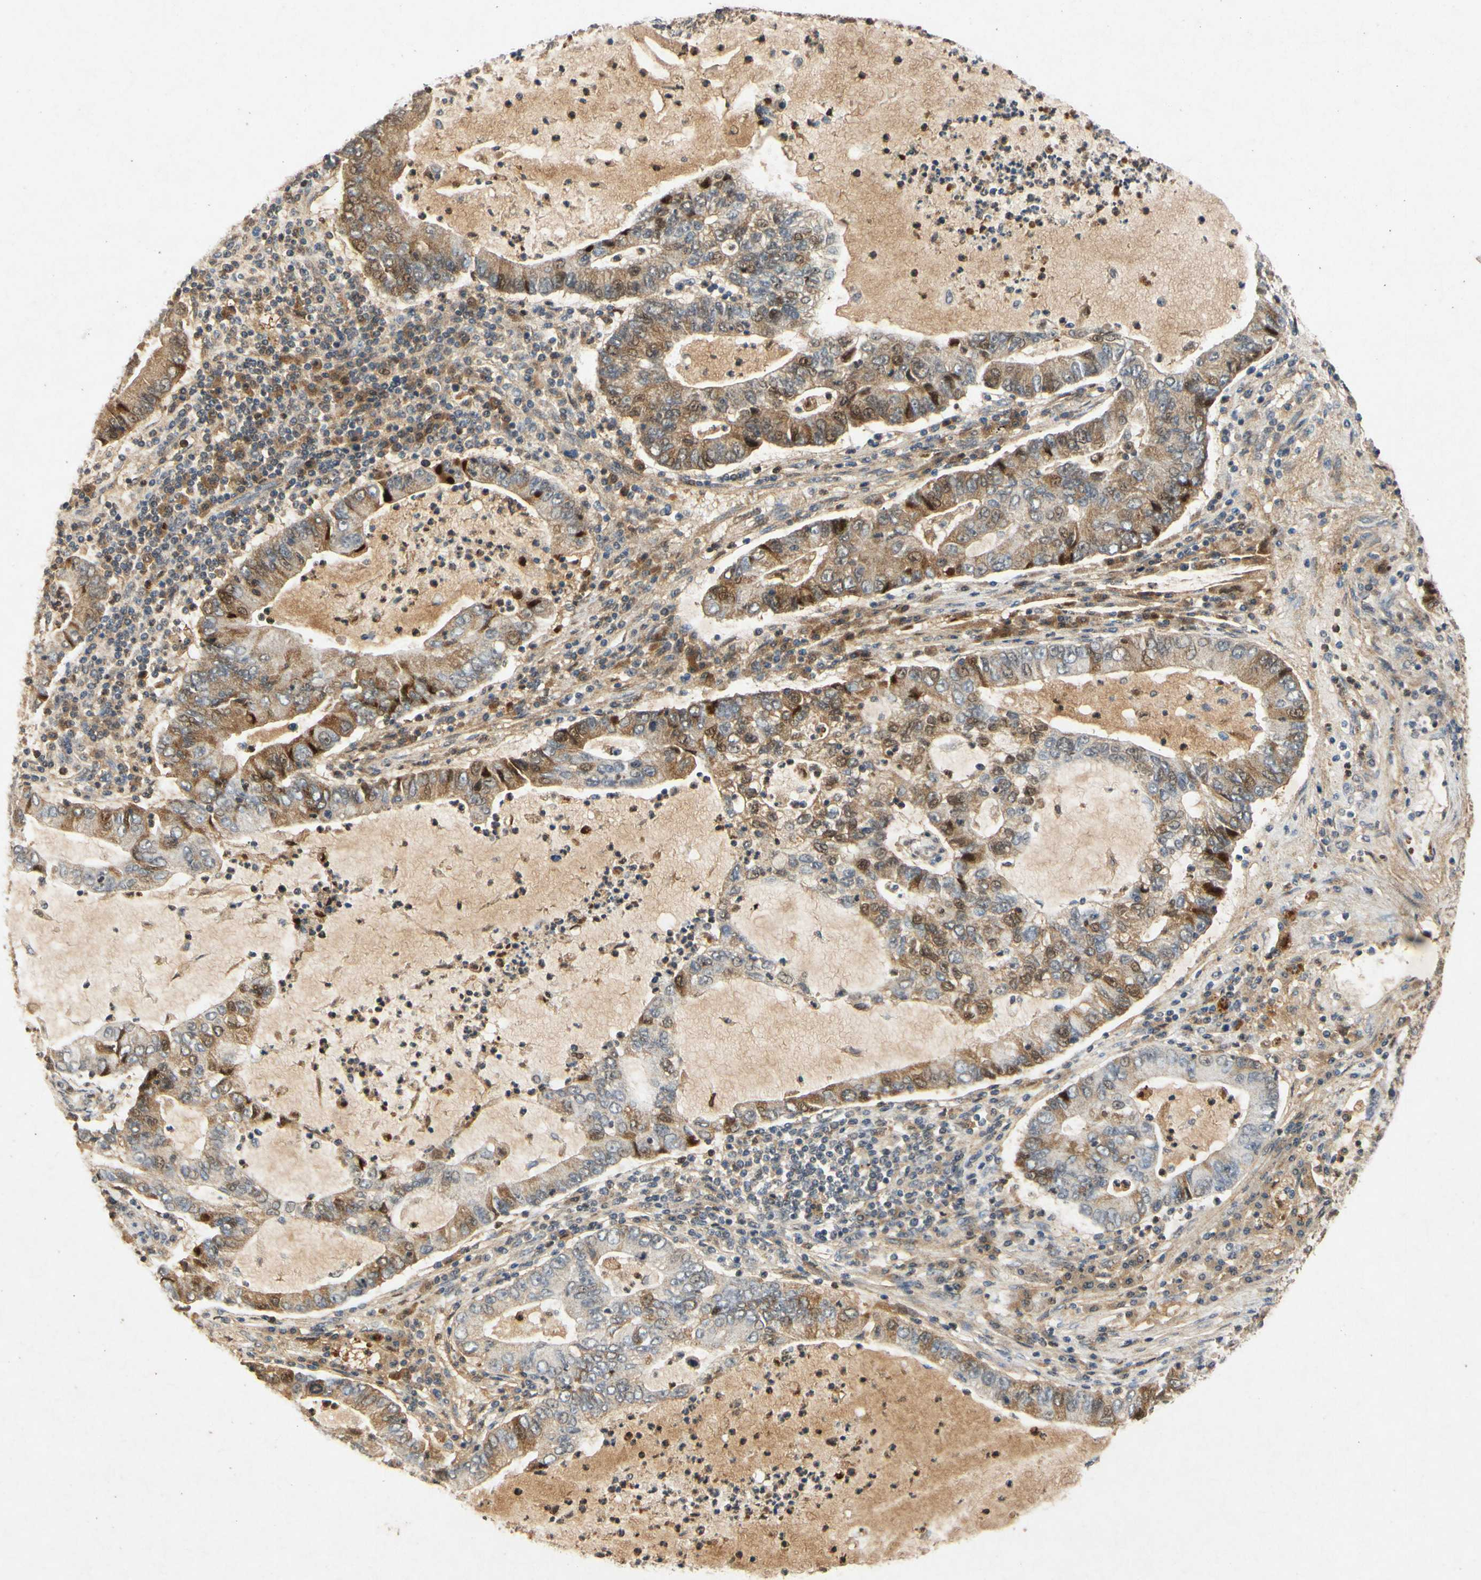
{"staining": {"intensity": "strong", "quantity": "25%-75%", "location": "cytoplasmic/membranous"}, "tissue": "lung cancer", "cell_type": "Tumor cells", "image_type": "cancer", "snomed": [{"axis": "morphology", "description": "Adenocarcinoma, NOS"}, {"axis": "topography", "description": "Lung"}], "caption": "Tumor cells reveal high levels of strong cytoplasmic/membranous expression in approximately 25%-75% of cells in lung cancer.", "gene": "CP", "patient": {"sex": "female", "age": 51}}